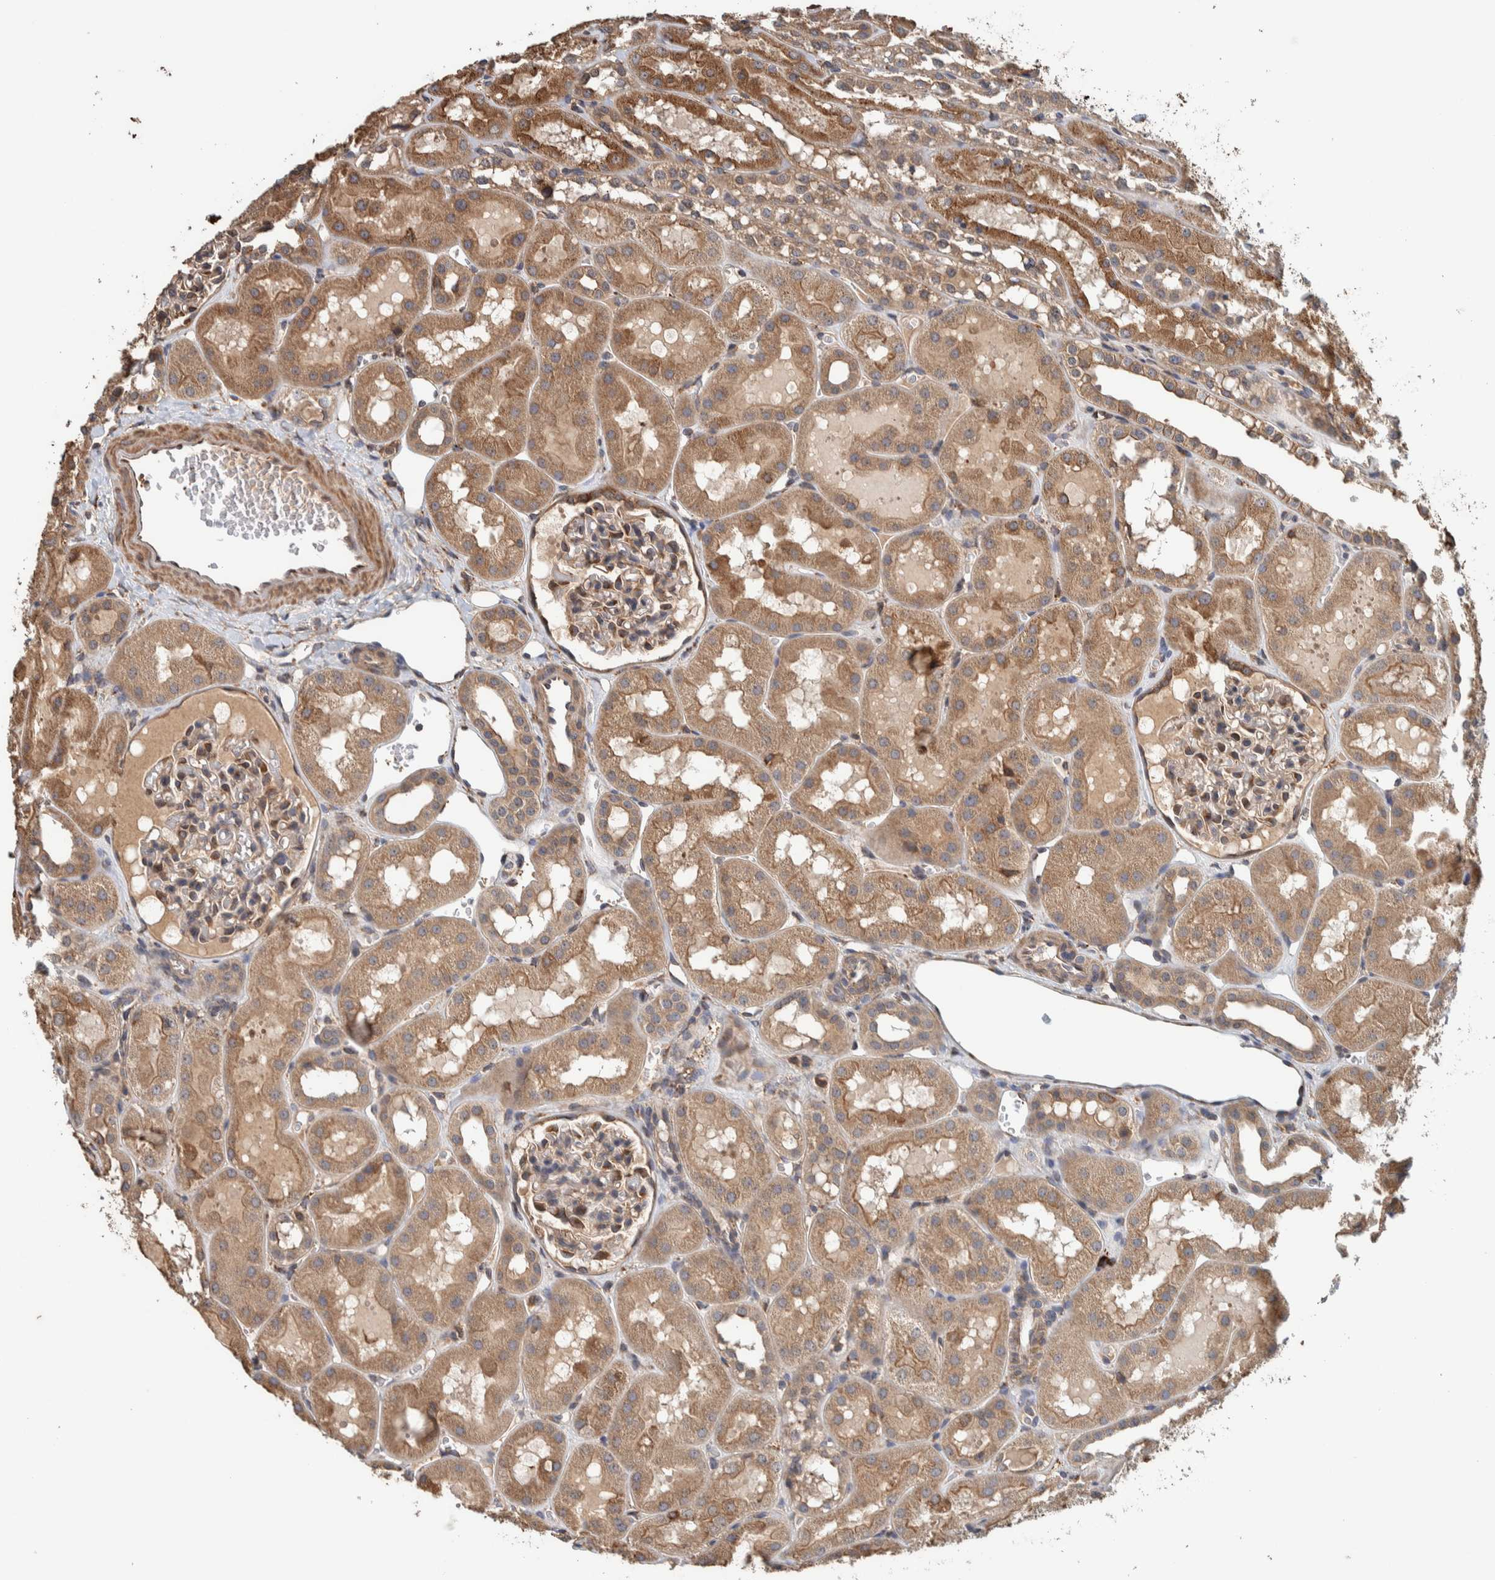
{"staining": {"intensity": "moderate", "quantity": ">75%", "location": "cytoplasmic/membranous"}, "tissue": "kidney", "cell_type": "Cells in glomeruli", "image_type": "normal", "snomed": [{"axis": "morphology", "description": "Normal tissue, NOS"}, {"axis": "topography", "description": "Kidney"}, {"axis": "topography", "description": "Urinary bladder"}], "caption": "A medium amount of moderate cytoplasmic/membranous staining is identified in about >75% of cells in glomeruli in unremarkable kidney. (Stains: DAB (3,3'-diaminobenzidine) in brown, nuclei in blue, Microscopy: brightfield microscopy at high magnification).", "gene": "PLA2G3", "patient": {"sex": "male", "age": 16}}